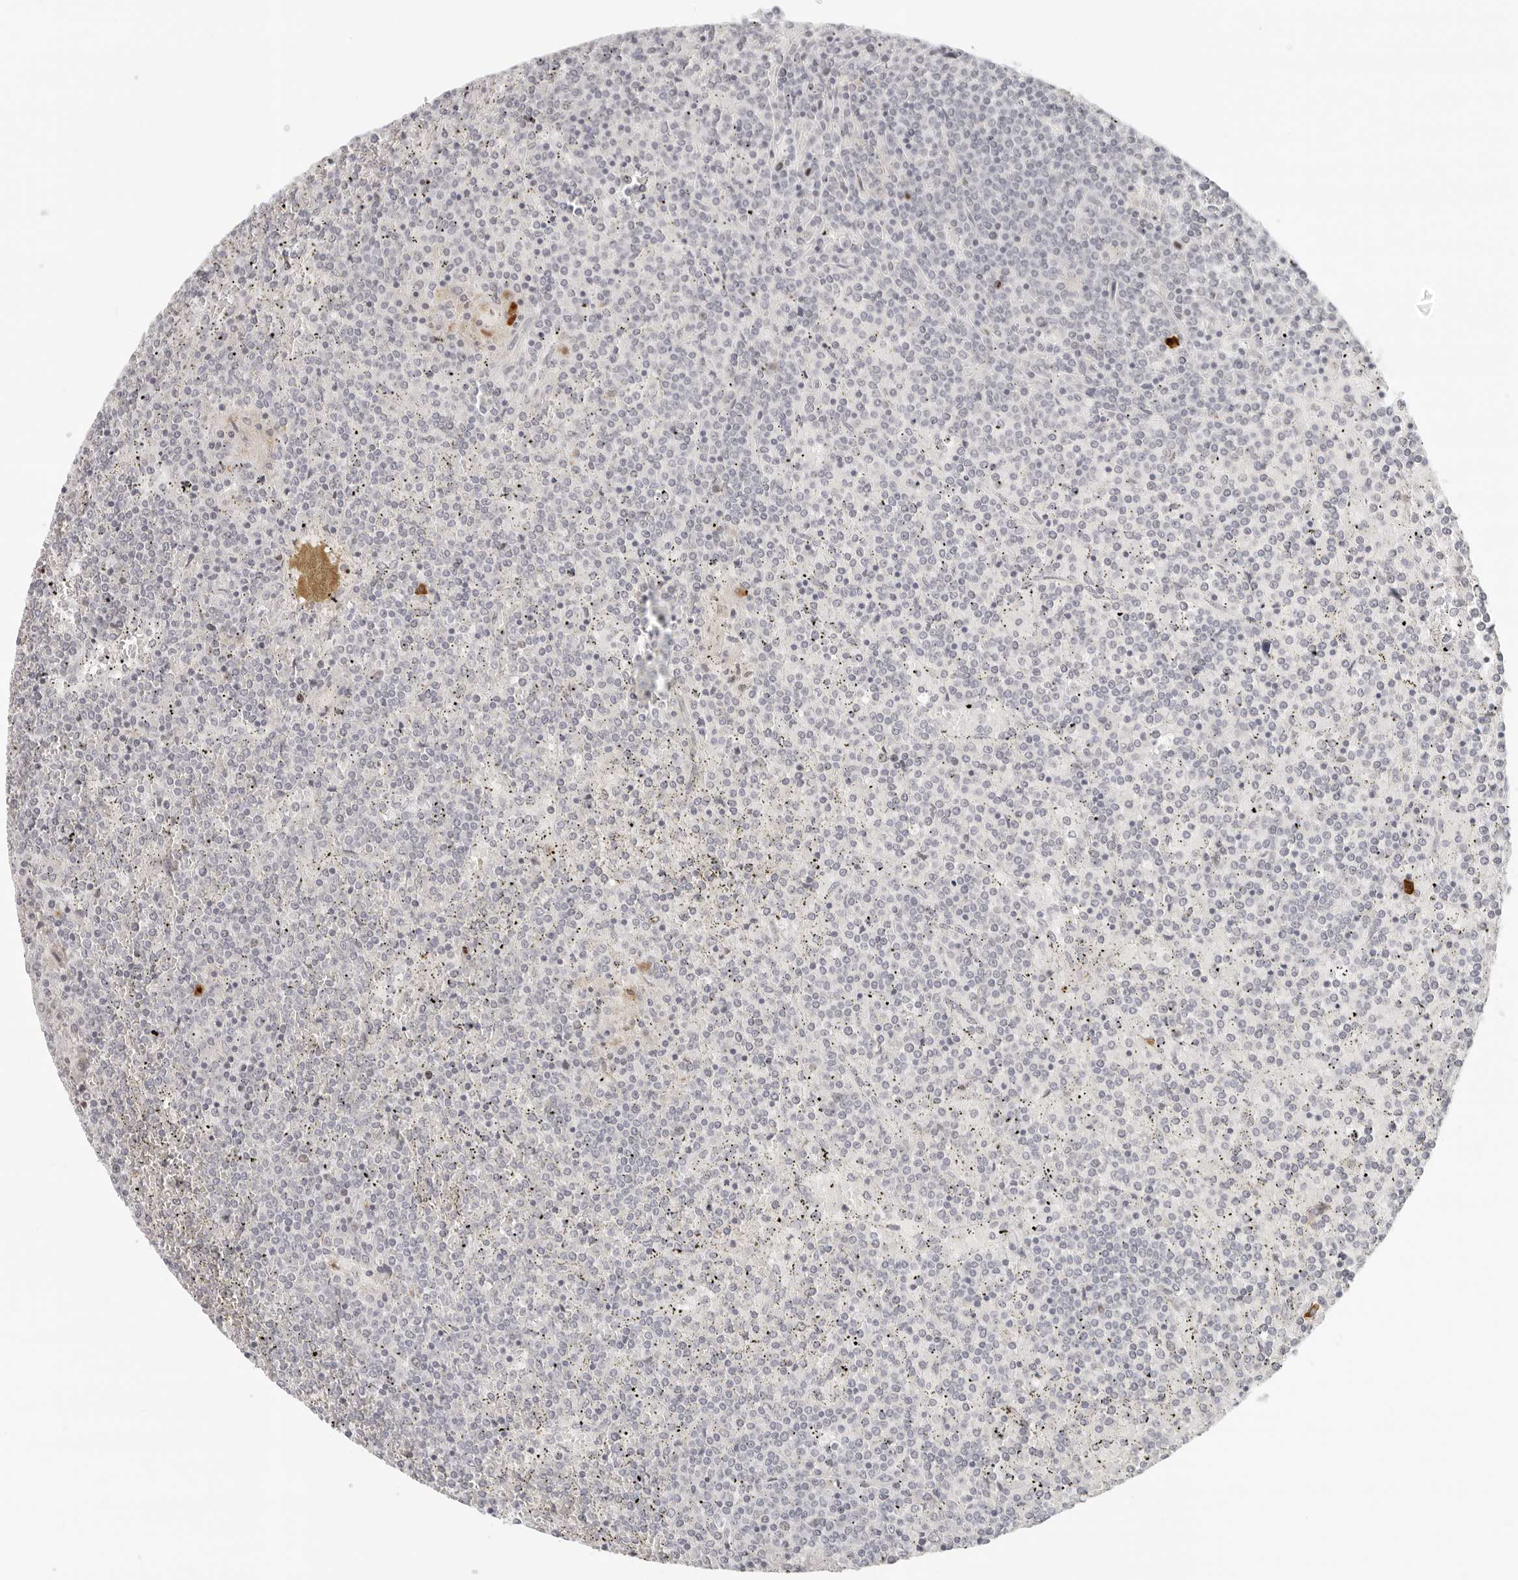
{"staining": {"intensity": "negative", "quantity": "none", "location": "none"}, "tissue": "lymphoma", "cell_type": "Tumor cells", "image_type": "cancer", "snomed": [{"axis": "morphology", "description": "Malignant lymphoma, non-Hodgkin's type, Low grade"}, {"axis": "topography", "description": "Spleen"}], "caption": "Low-grade malignant lymphoma, non-Hodgkin's type was stained to show a protein in brown. There is no significant positivity in tumor cells.", "gene": "ZNF678", "patient": {"sex": "female", "age": 19}}